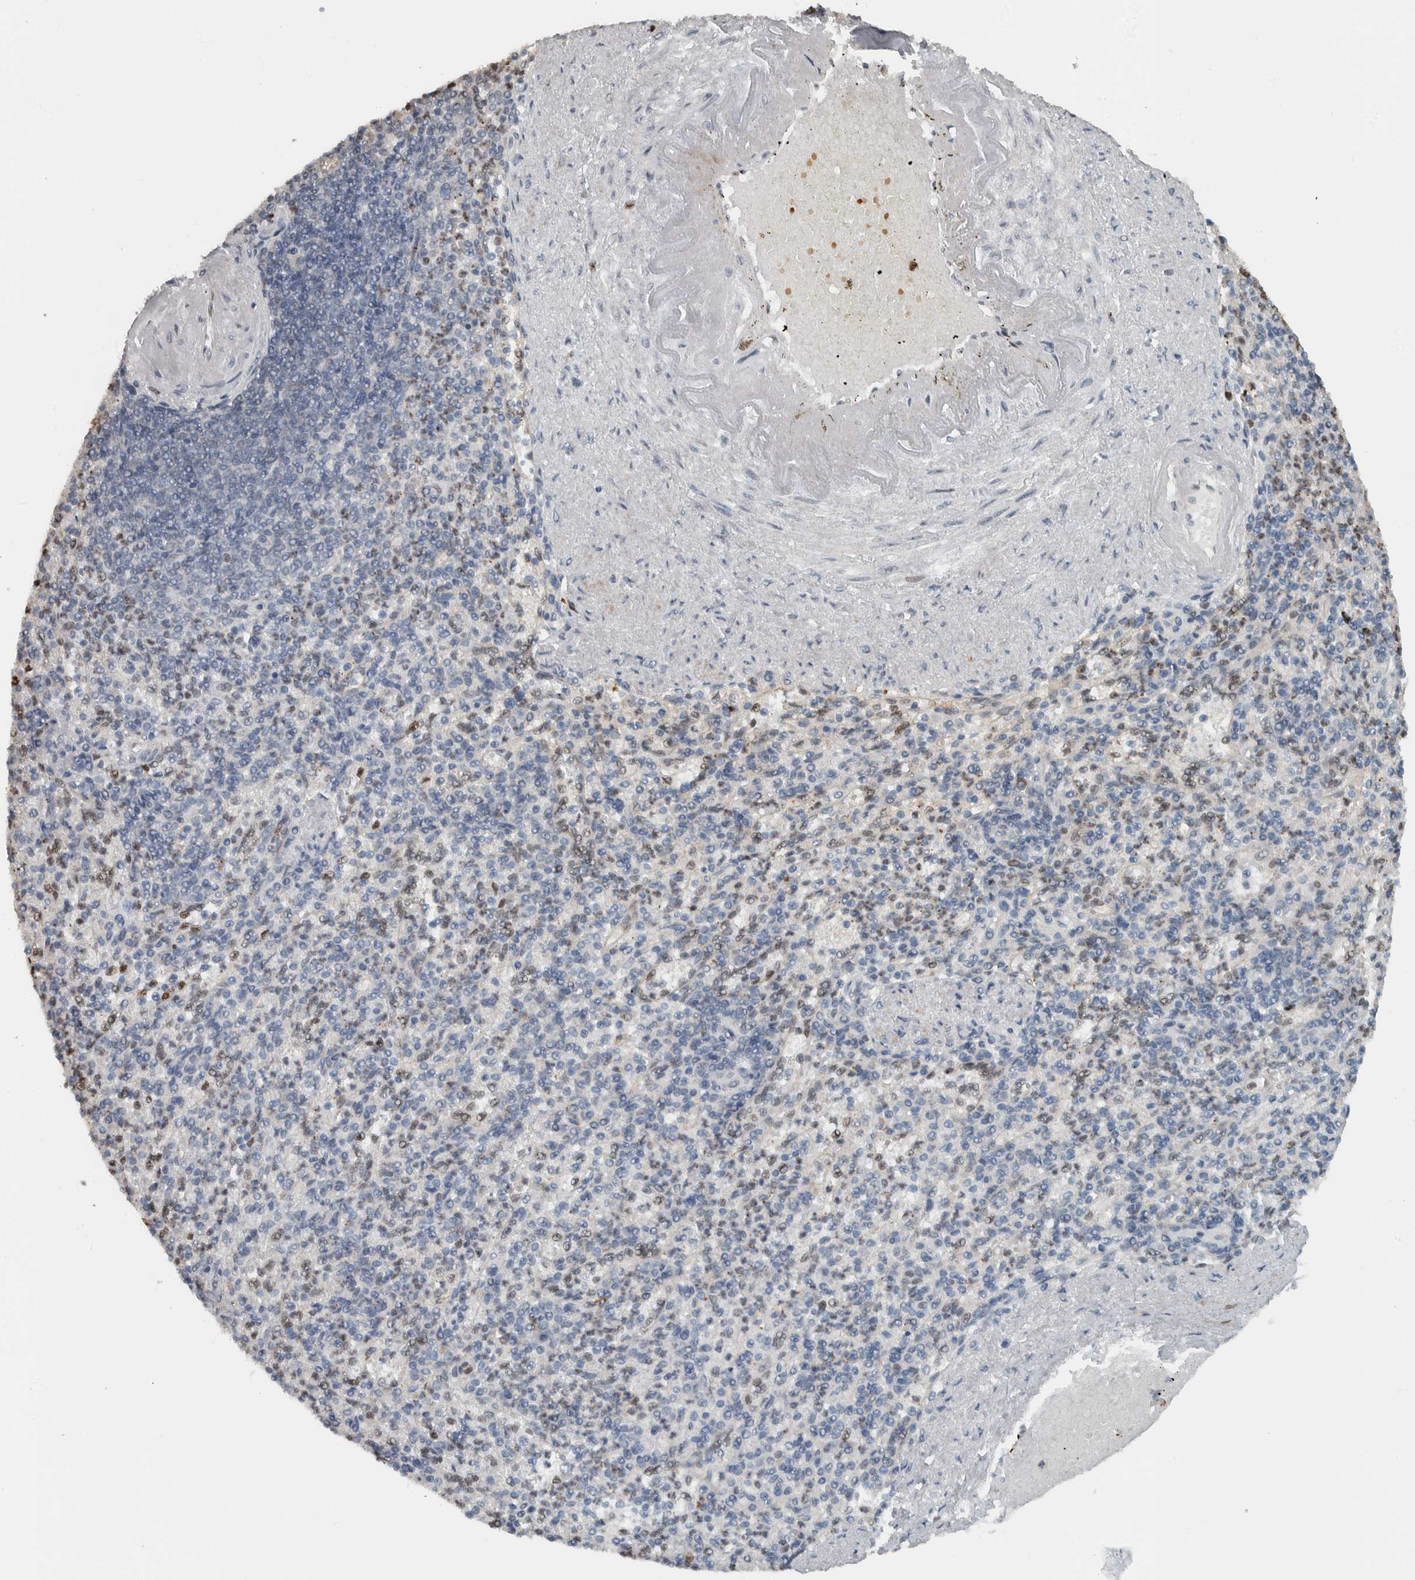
{"staining": {"intensity": "weak", "quantity": "25%-75%", "location": "nuclear"}, "tissue": "spleen", "cell_type": "Cells in red pulp", "image_type": "normal", "snomed": [{"axis": "morphology", "description": "Normal tissue, NOS"}, {"axis": "topography", "description": "Spleen"}], "caption": "Immunohistochemistry (IHC) micrograph of unremarkable spleen: human spleen stained using immunohistochemistry shows low levels of weak protein expression localized specifically in the nuclear of cells in red pulp, appearing as a nuclear brown color.", "gene": "ADPRM", "patient": {"sex": "female", "age": 74}}